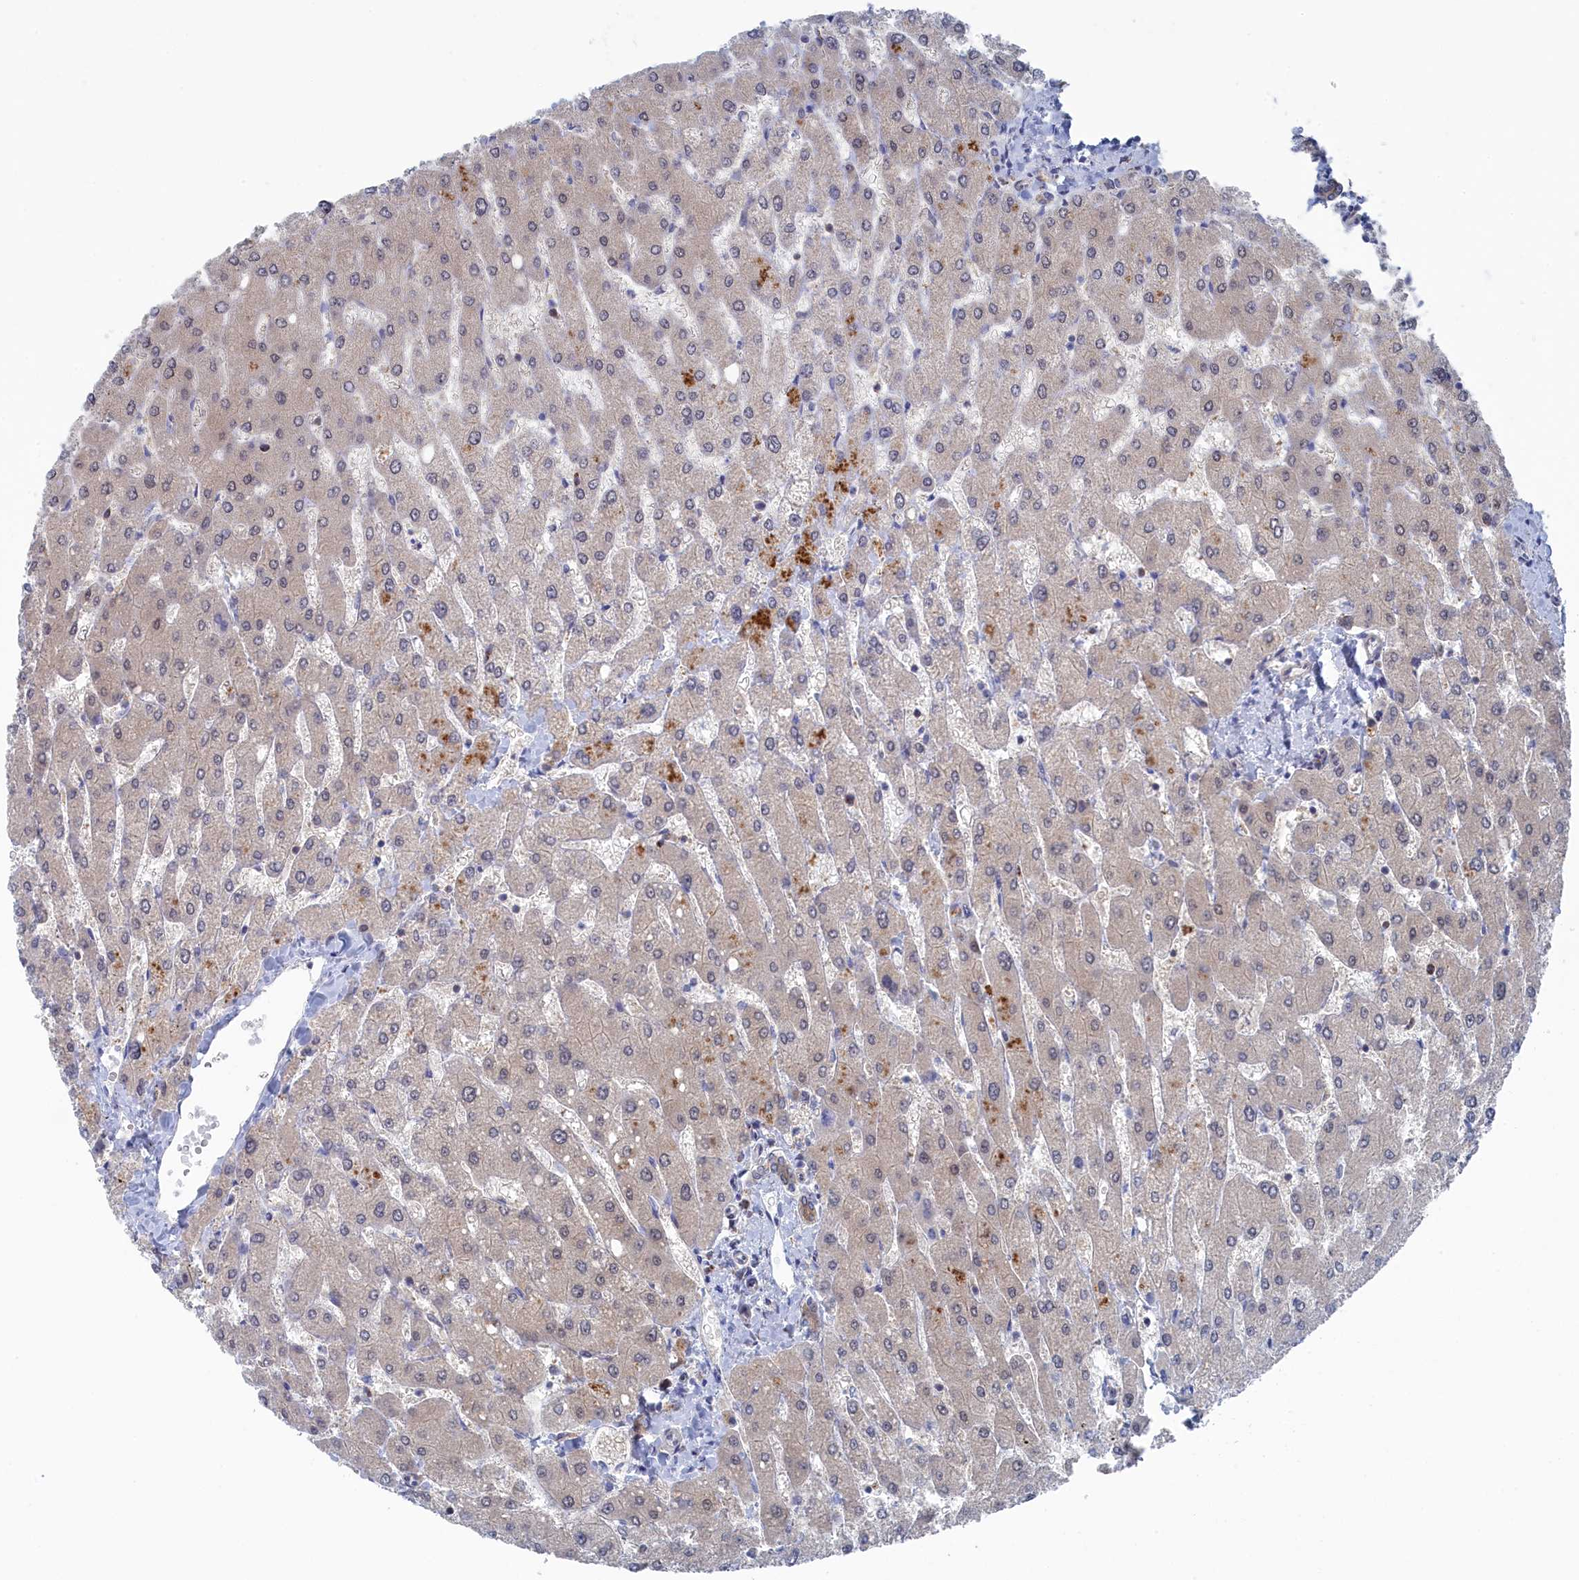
{"staining": {"intensity": "moderate", "quantity": ">75%", "location": "cytoplasmic/membranous"}, "tissue": "liver", "cell_type": "Cholangiocytes", "image_type": "normal", "snomed": [{"axis": "morphology", "description": "Normal tissue, NOS"}, {"axis": "topography", "description": "Liver"}], "caption": "Immunohistochemistry (DAB (3,3'-diaminobenzidine)) staining of benign liver demonstrates moderate cytoplasmic/membranous protein positivity in about >75% of cholangiocytes. The protein is stained brown, and the nuclei are stained in blue (DAB IHC with brightfield microscopy, high magnification).", "gene": "IRGQ", "patient": {"sex": "male", "age": 55}}